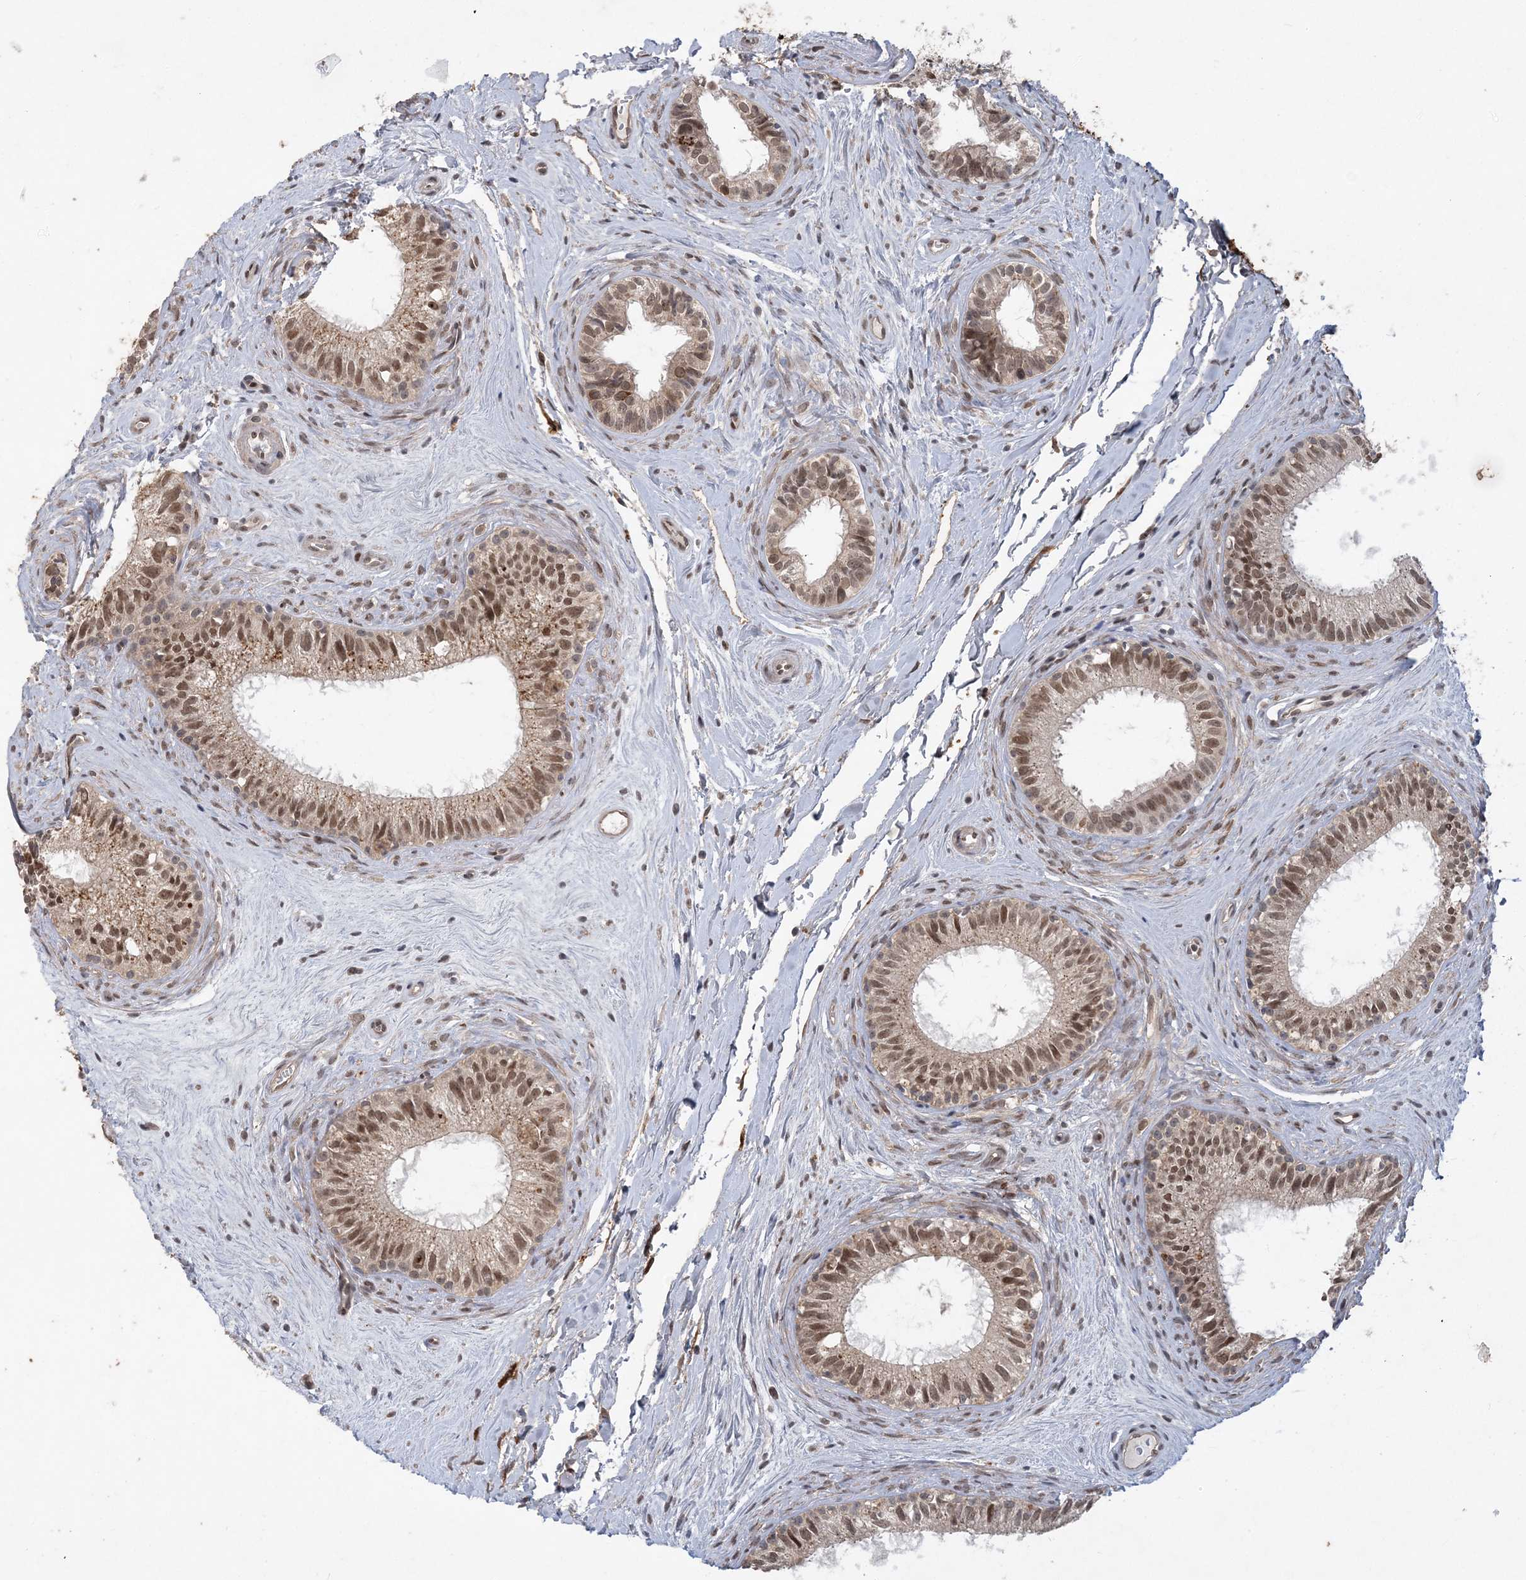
{"staining": {"intensity": "moderate", "quantity": ">75%", "location": "cytoplasmic/membranous,nuclear"}, "tissue": "epididymis", "cell_type": "Glandular cells", "image_type": "normal", "snomed": [{"axis": "morphology", "description": "Normal tissue, NOS"}, {"axis": "topography", "description": "Epididymis"}], "caption": "Epididymis stained with a brown dye reveals moderate cytoplasmic/membranous,nuclear positive staining in about >75% of glandular cells.", "gene": "WAC", "patient": {"sex": "male", "age": 71}}